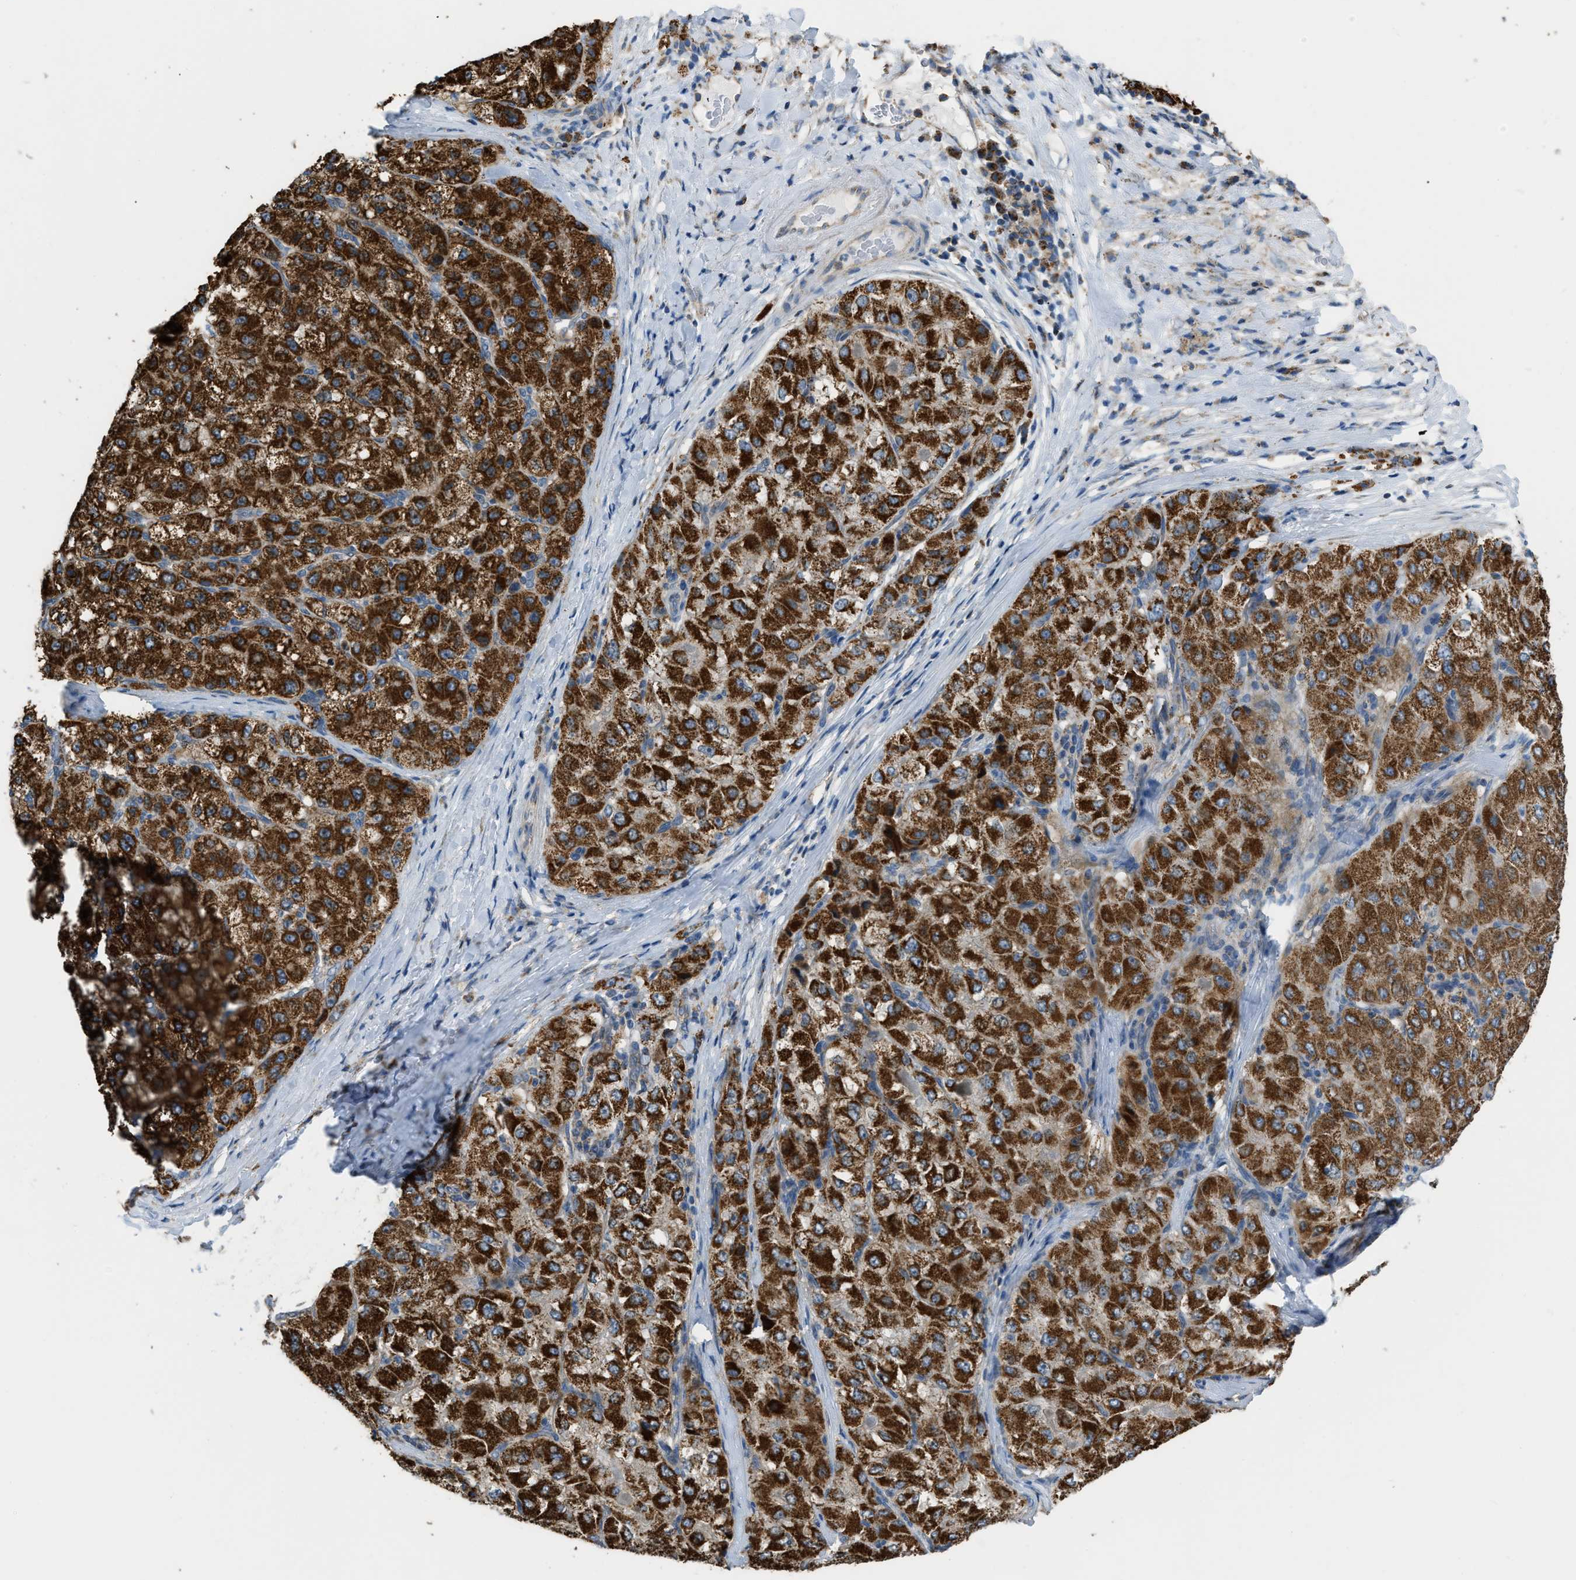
{"staining": {"intensity": "strong", "quantity": ">75%", "location": "cytoplasmic/membranous"}, "tissue": "liver cancer", "cell_type": "Tumor cells", "image_type": "cancer", "snomed": [{"axis": "morphology", "description": "Carcinoma, Hepatocellular, NOS"}, {"axis": "topography", "description": "Liver"}], "caption": "Liver cancer (hepatocellular carcinoma) was stained to show a protein in brown. There is high levels of strong cytoplasmic/membranous expression in about >75% of tumor cells. (IHC, brightfield microscopy, high magnification).", "gene": "ETFB", "patient": {"sex": "male", "age": 80}}